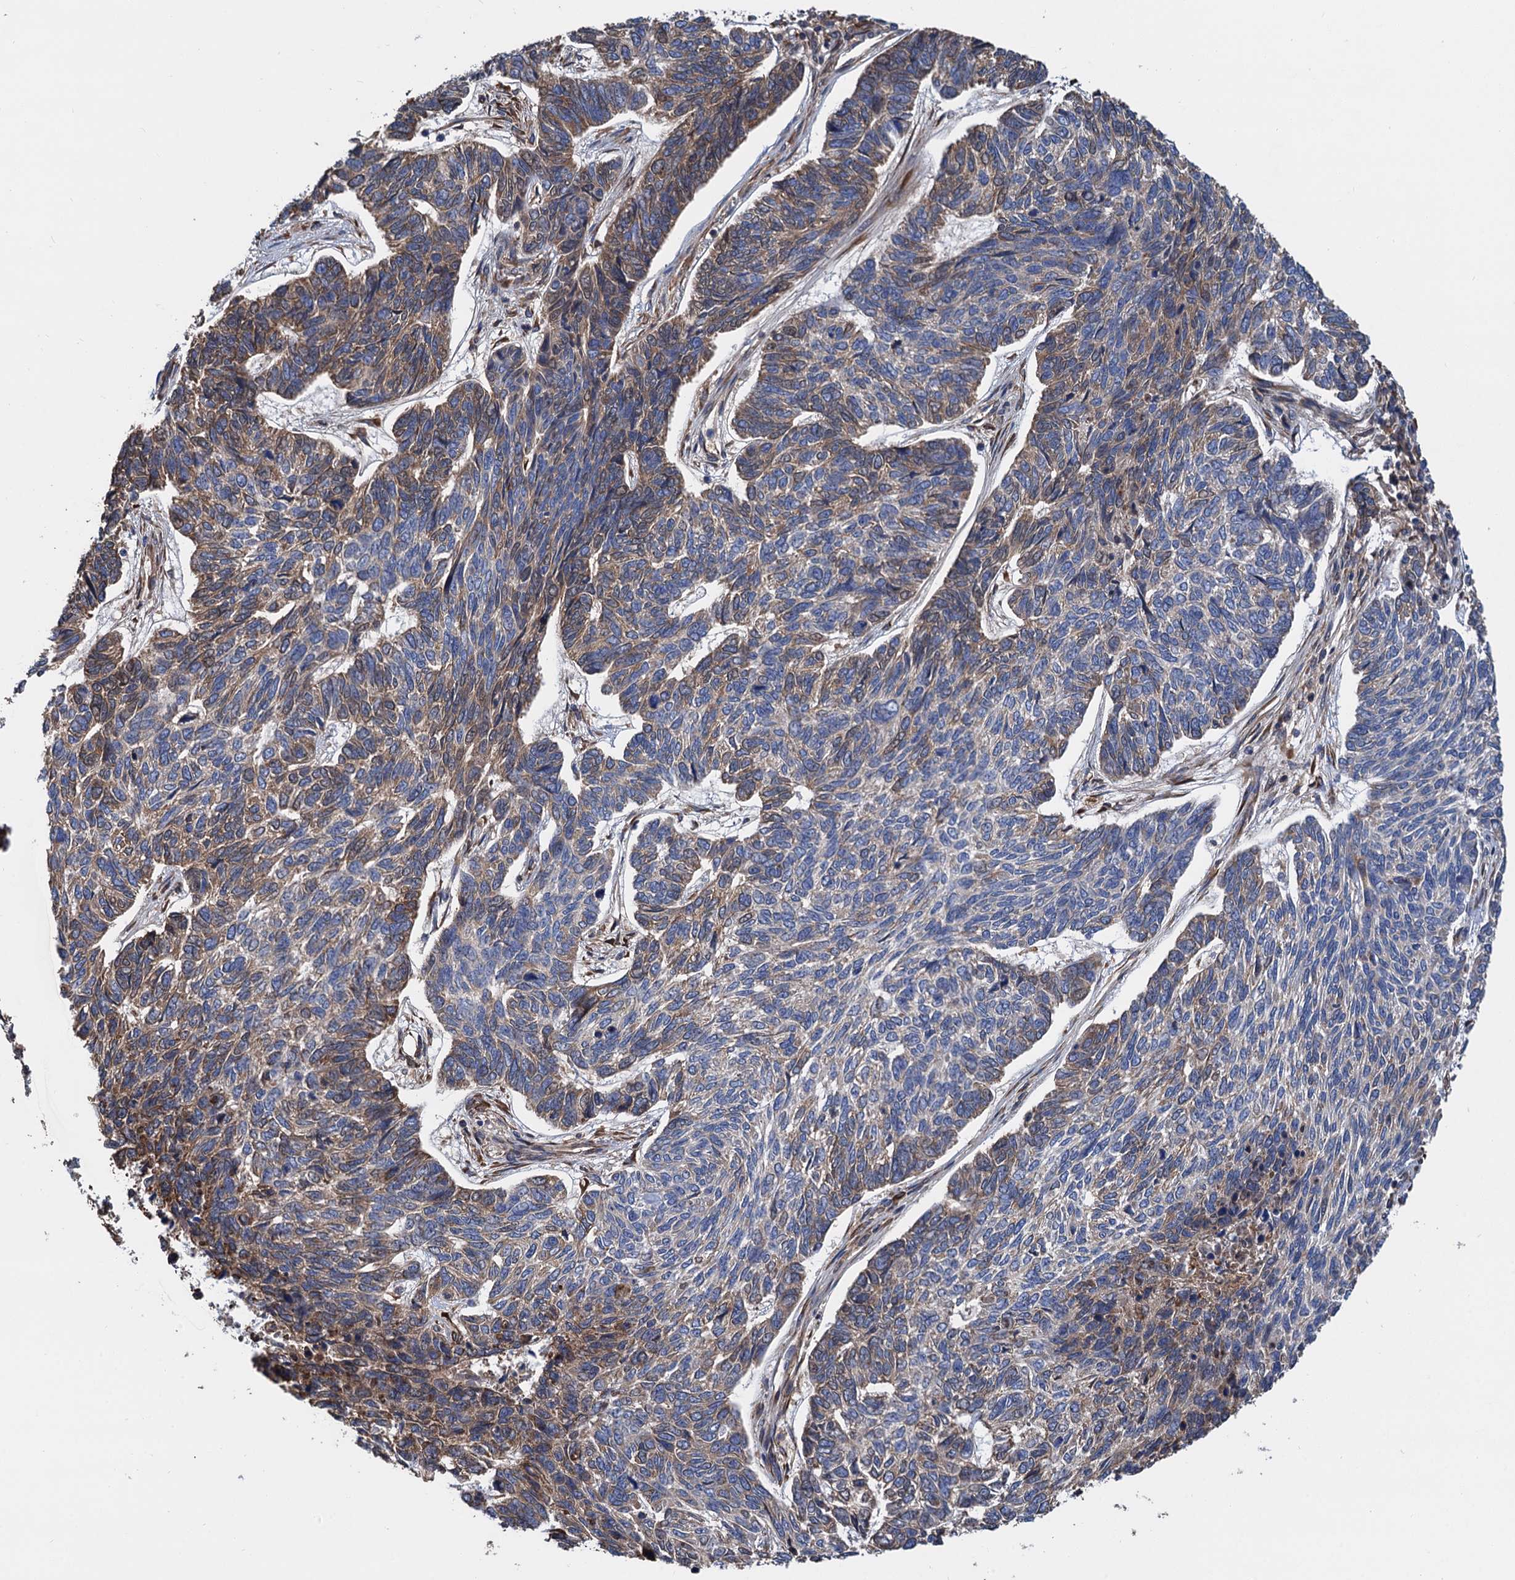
{"staining": {"intensity": "weak", "quantity": "25%-75%", "location": "cytoplasmic/membranous"}, "tissue": "skin cancer", "cell_type": "Tumor cells", "image_type": "cancer", "snomed": [{"axis": "morphology", "description": "Basal cell carcinoma"}, {"axis": "topography", "description": "Skin"}], "caption": "Protein expression analysis of skin cancer exhibits weak cytoplasmic/membranous positivity in about 25%-75% of tumor cells.", "gene": "CNNM1", "patient": {"sex": "female", "age": 65}}